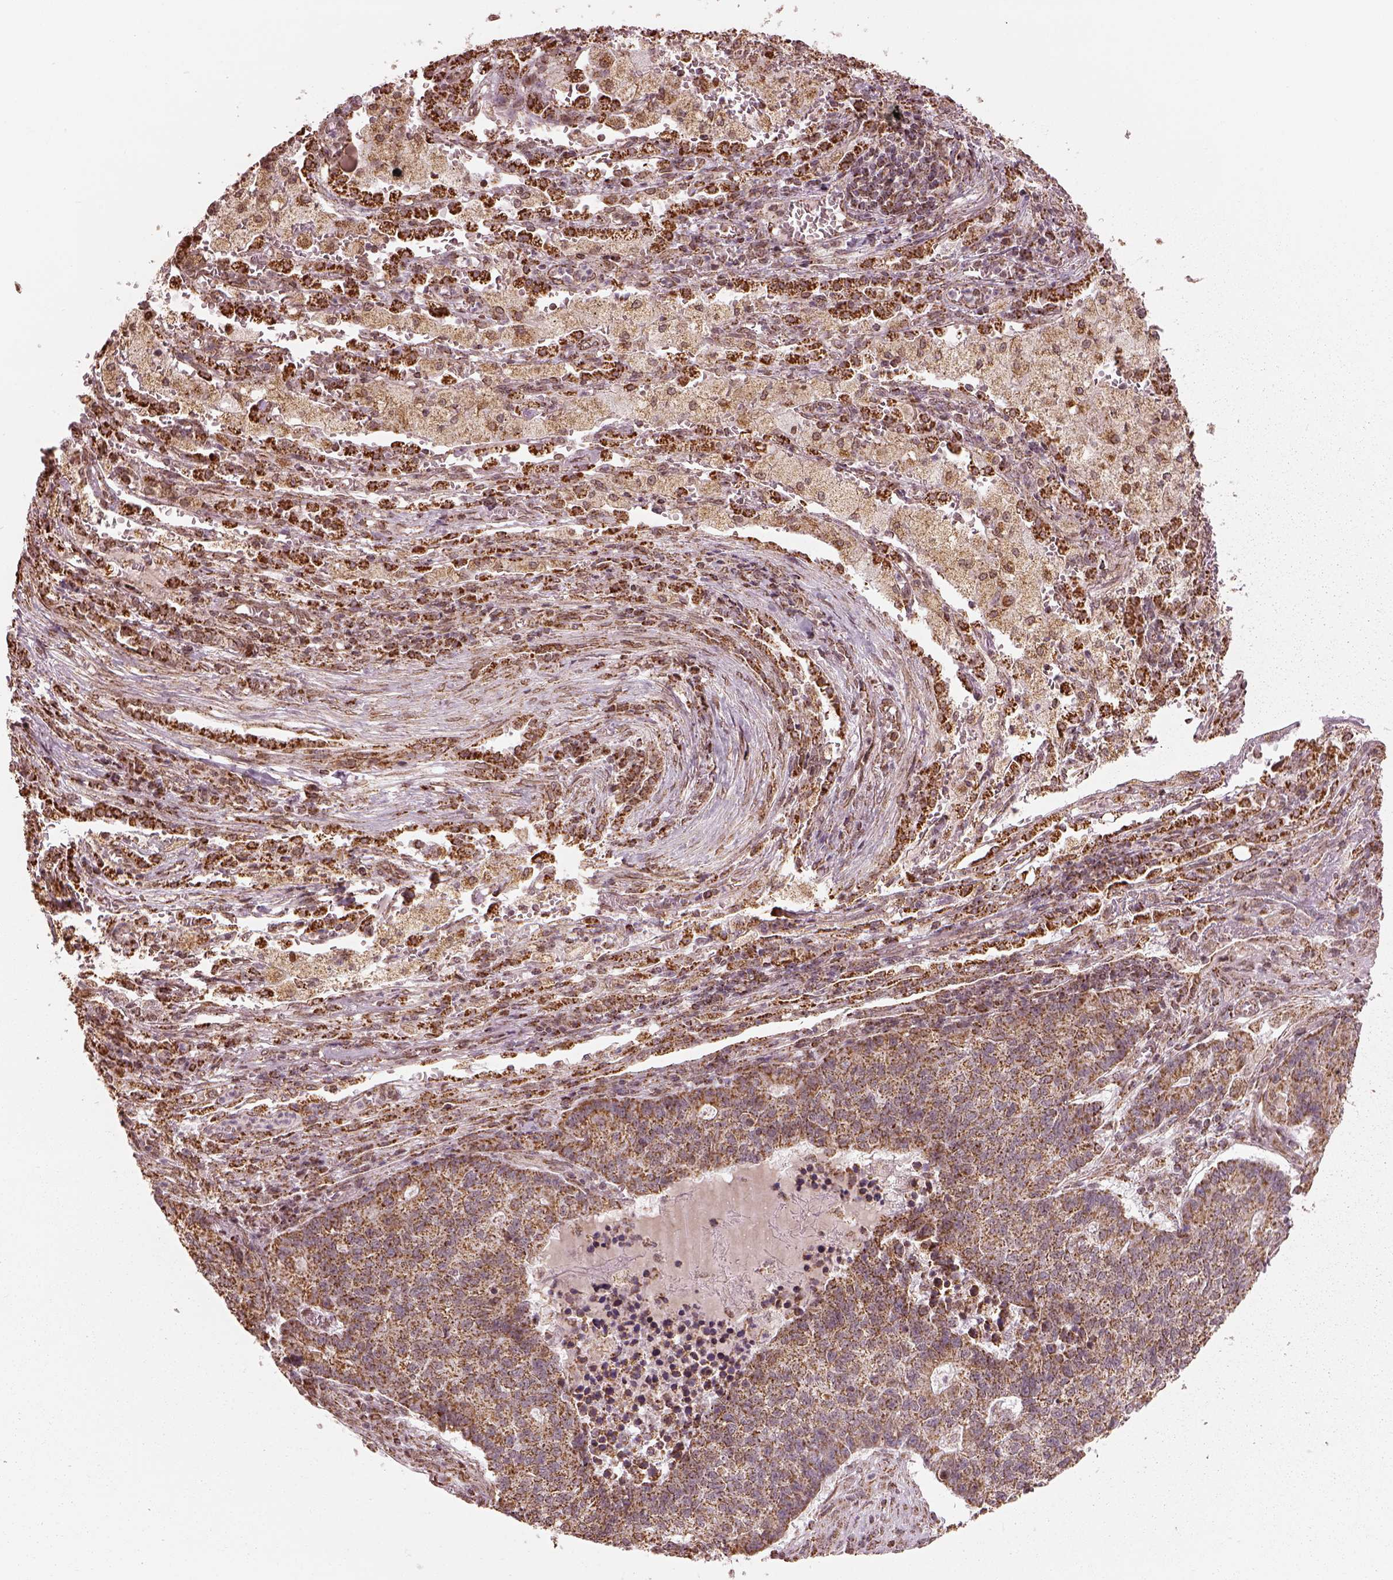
{"staining": {"intensity": "strong", "quantity": ">75%", "location": "cytoplasmic/membranous"}, "tissue": "lung cancer", "cell_type": "Tumor cells", "image_type": "cancer", "snomed": [{"axis": "morphology", "description": "Adenocarcinoma, NOS"}, {"axis": "topography", "description": "Lung"}], "caption": "Lung cancer stained for a protein displays strong cytoplasmic/membranous positivity in tumor cells.", "gene": "ACOT2", "patient": {"sex": "male", "age": 57}}